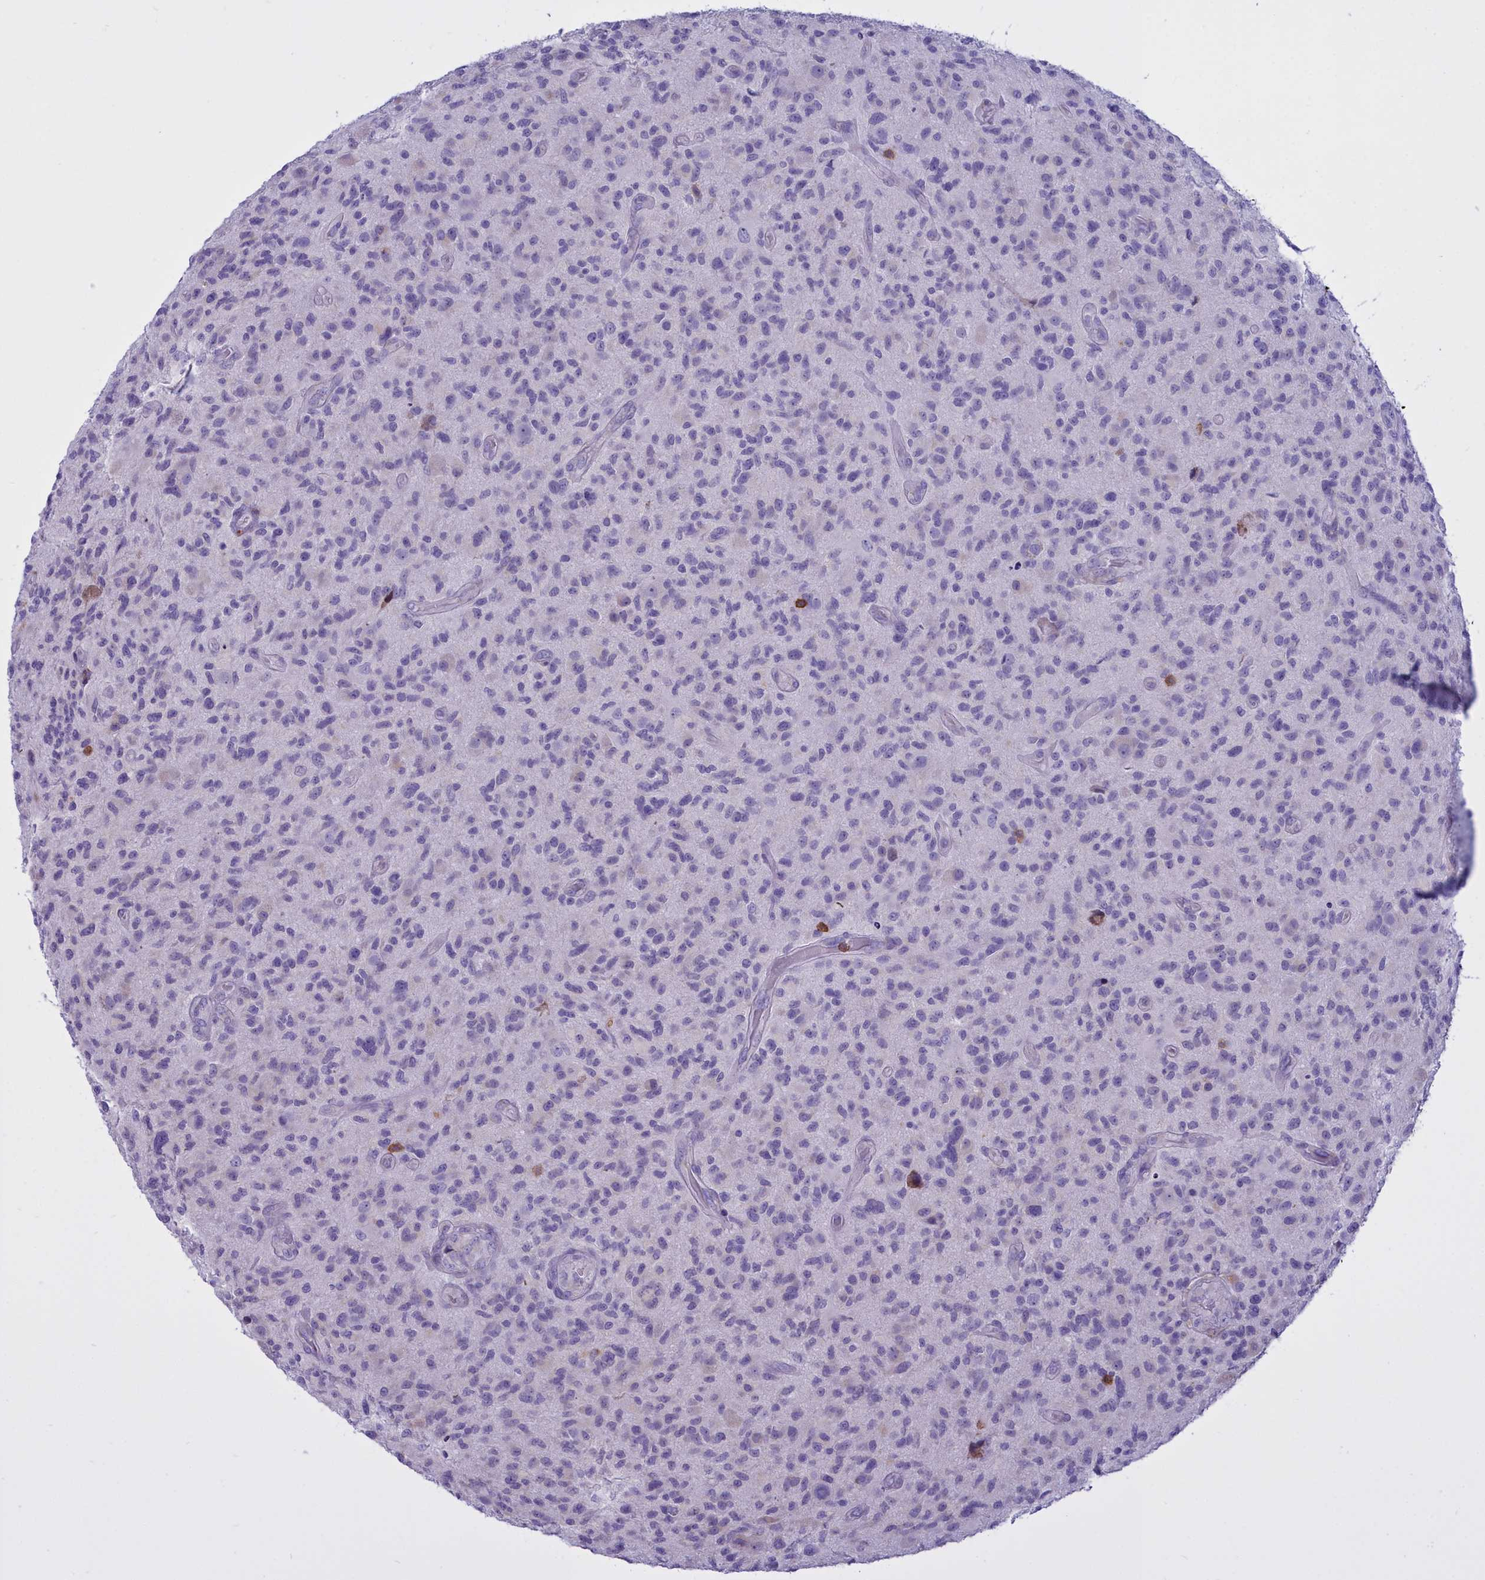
{"staining": {"intensity": "negative", "quantity": "none", "location": "none"}, "tissue": "glioma", "cell_type": "Tumor cells", "image_type": "cancer", "snomed": [{"axis": "morphology", "description": "Glioma, malignant, High grade"}, {"axis": "topography", "description": "Brain"}], "caption": "An immunohistochemistry histopathology image of glioma is shown. There is no staining in tumor cells of glioma. Brightfield microscopy of immunohistochemistry (IHC) stained with DAB (brown) and hematoxylin (blue), captured at high magnification.", "gene": "CD5", "patient": {"sex": "male", "age": 47}}